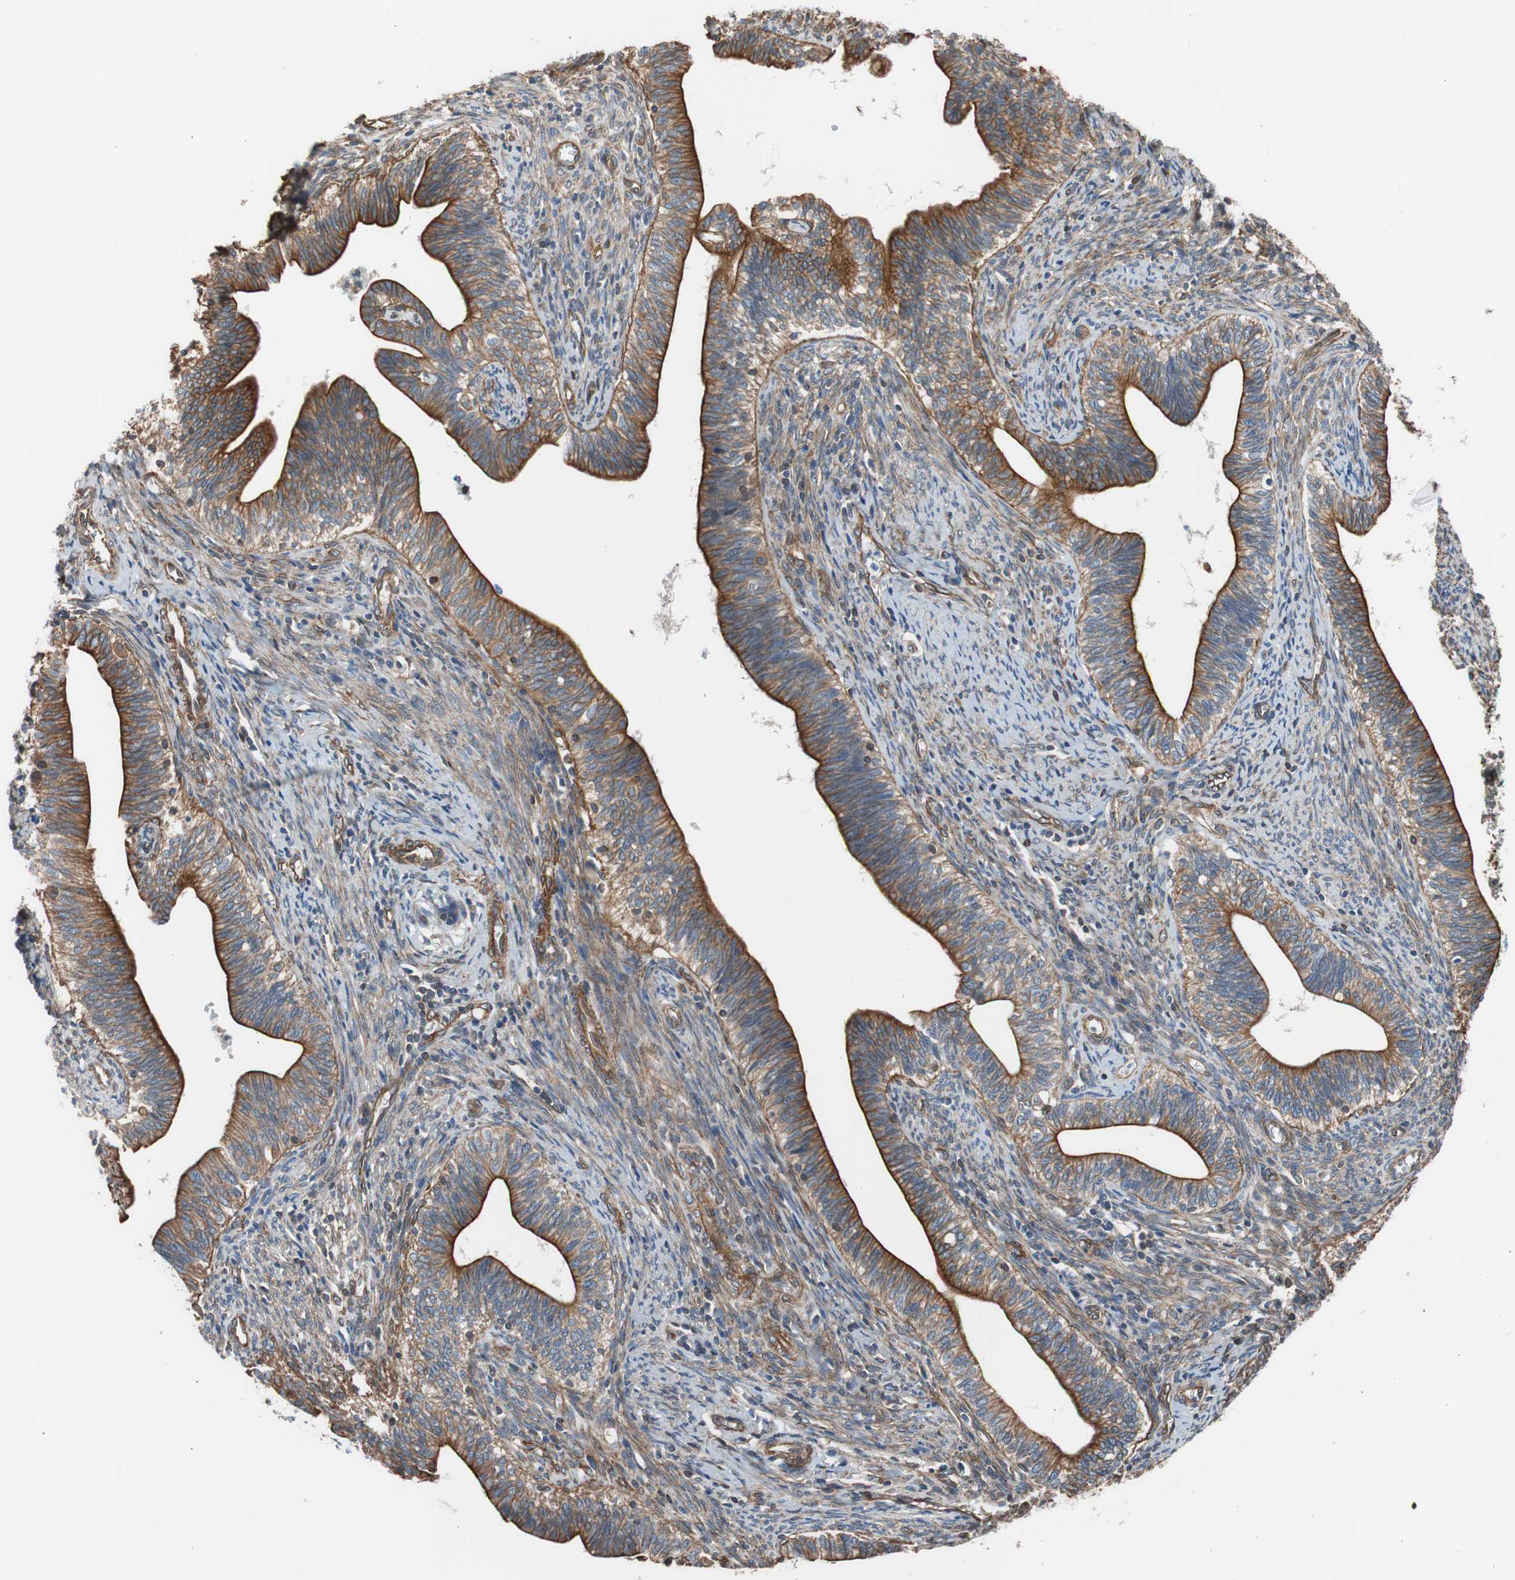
{"staining": {"intensity": "moderate", "quantity": "25%-75%", "location": "cytoplasmic/membranous"}, "tissue": "cervical cancer", "cell_type": "Tumor cells", "image_type": "cancer", "snomed": [{"axis": "morphology", "description": "Adenocarcinoma, NOS"}, {"axis": "topography", "description": "Cervix"}], "caption": "Human cervical cancer (adenocarcinoma) stained with a protein marker reveals moderate staining in tumor cells.", "gene": "KIF3B", "patient": {"sex": "female", "age": 44}}